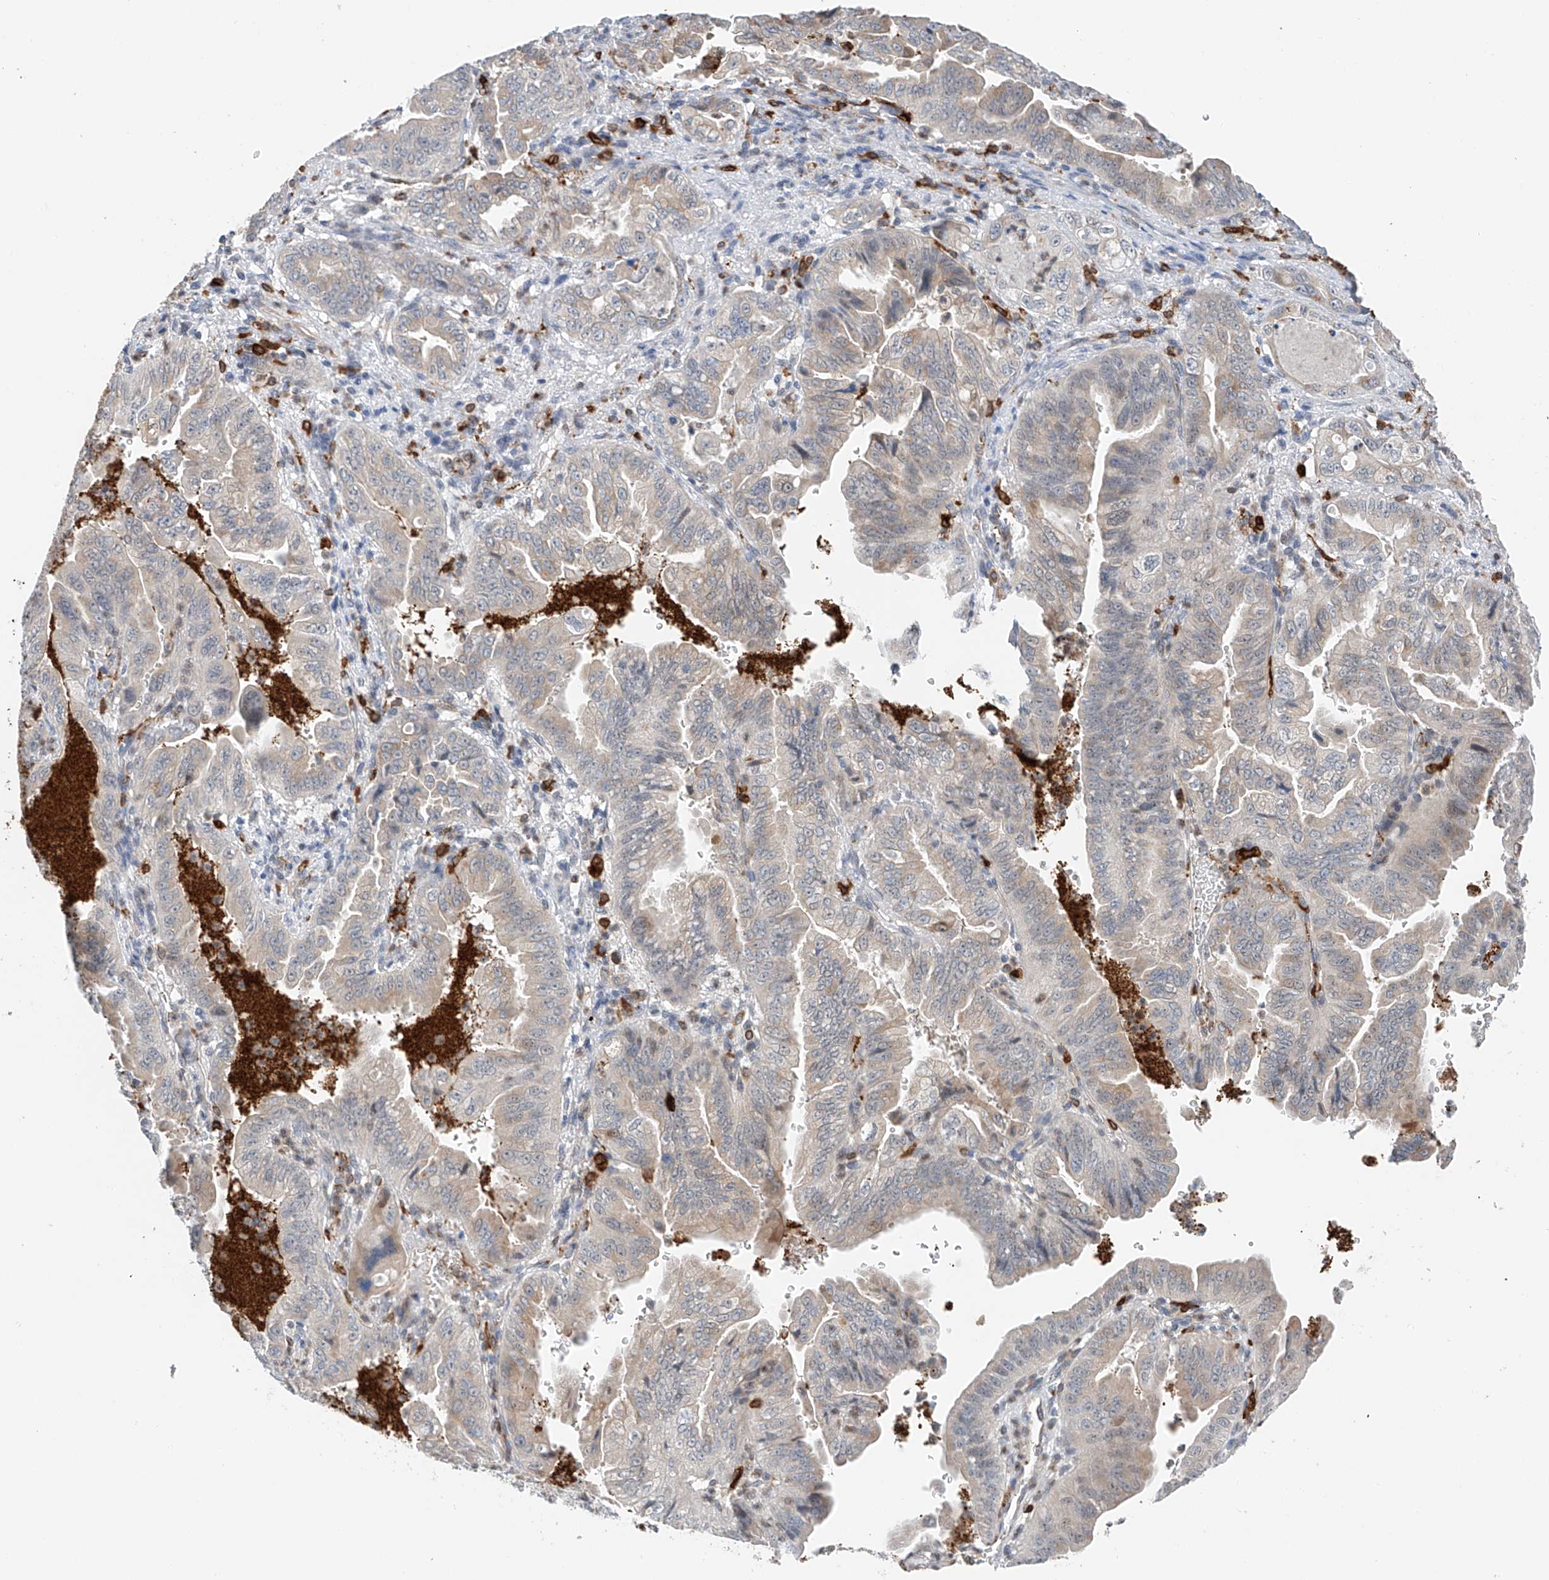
{"staining": {"intensity": "moderate", "quantity": "<25%", "location": "cytoplasmic/membranous"}, "tissue": "pancreatic cancer", "cell_type": "Tumor cells", "image_type": "cancer", "snomed": [{"axis": "morphology", "description": "Adenocarcinoma, NOS"}, {"axis": "topography", "description": "Pancreas"}], "caption": "Immunohistochemical staining of human pancreatic adenocarcinoma shows moderate cytoplasmic/membranous protein positivity in about <25% of tumor cells.", "gene": "TBXAS1", "patient": {"sex": "male", "age": 70}}